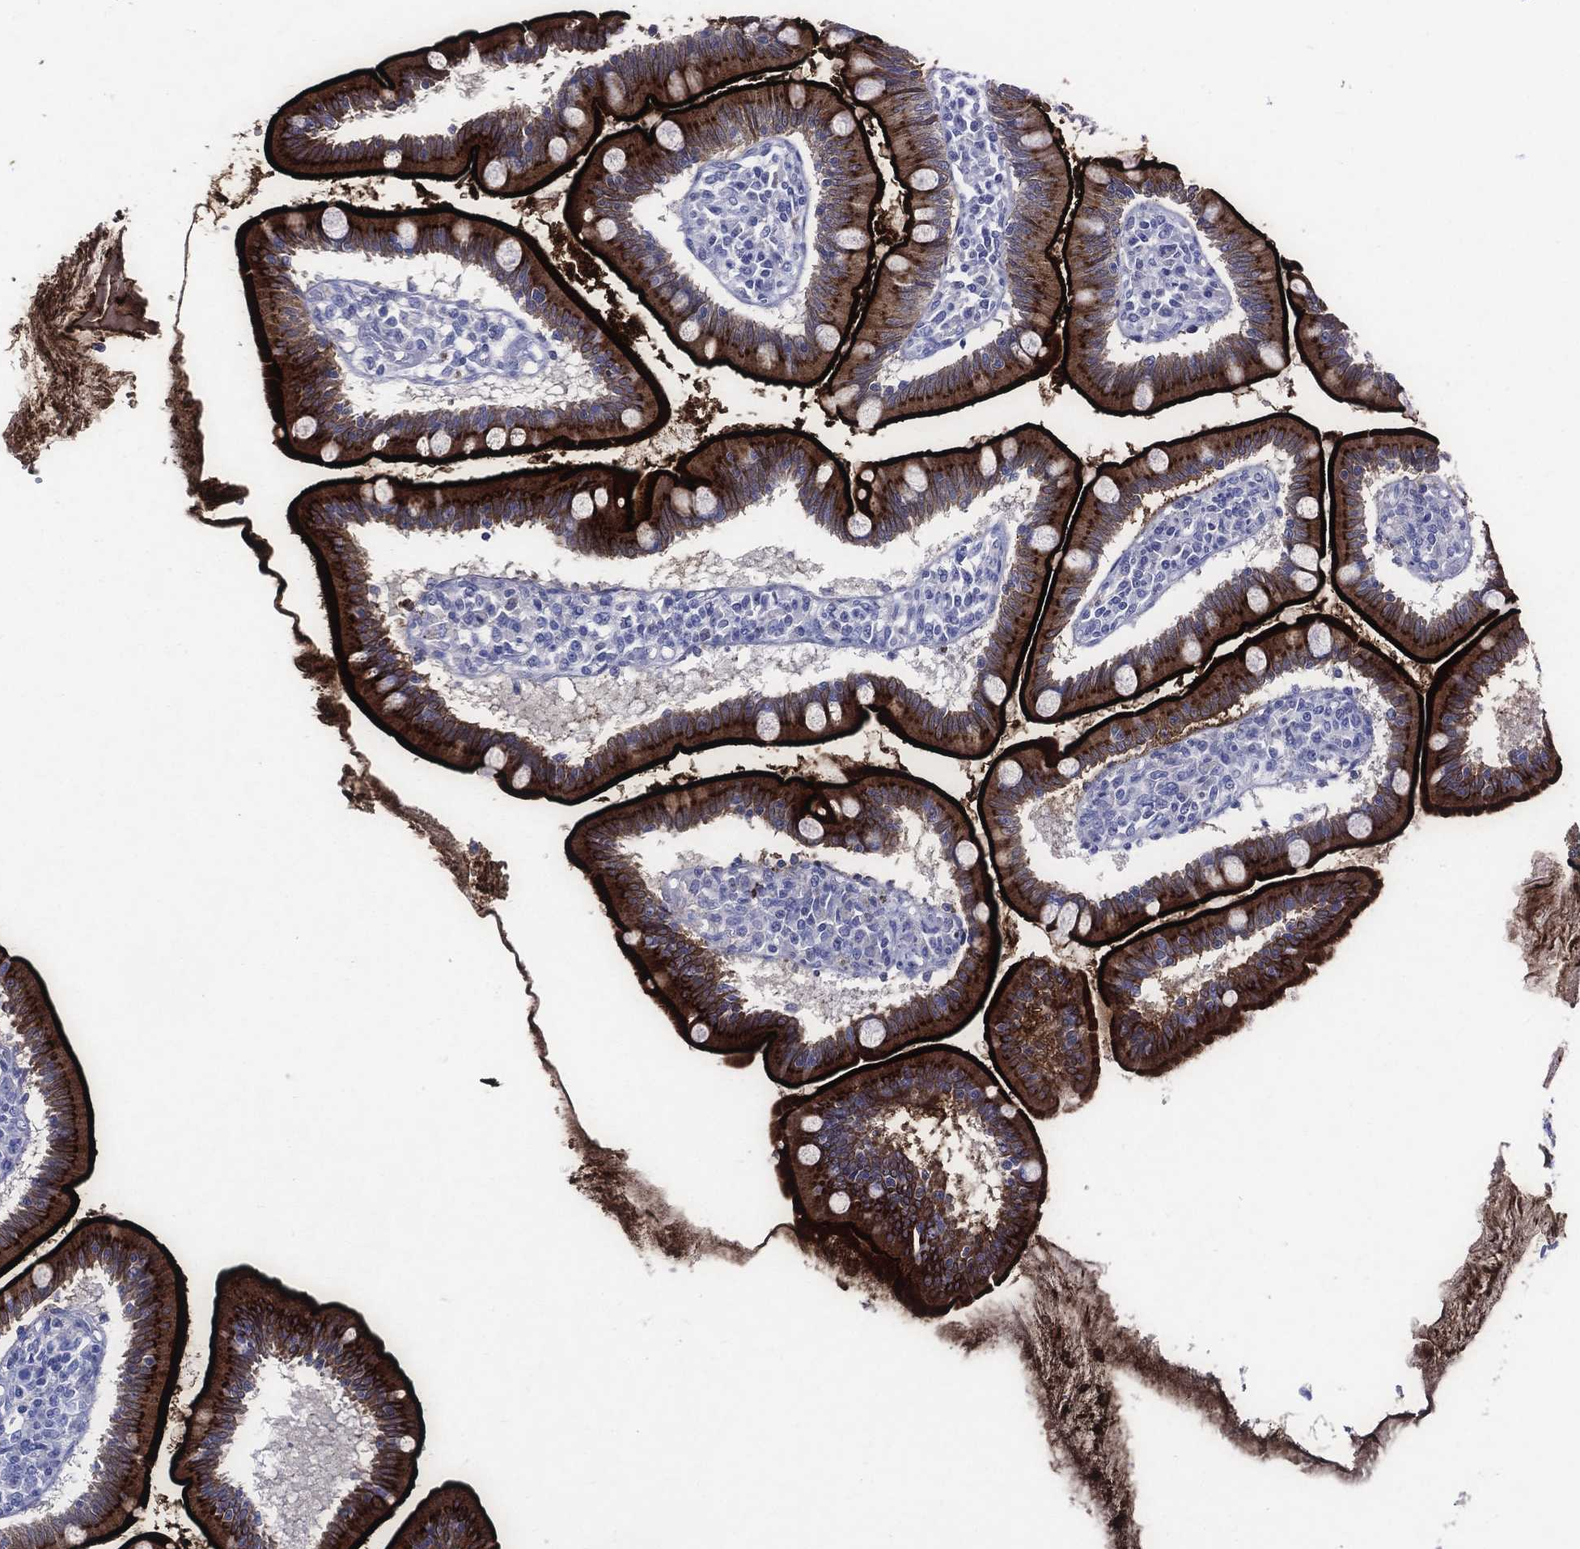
{"staining": {"intensity": "strong", "quantity": "25%-75%", "location": "cytoplasmic/membranous"}, "tissue": "small intestine", "cell_type": "Glandular cells", "image_type": "normal", "snomed": [{"axis": "morphology", "description": "Normal tissue, NOS"}, {"axis": "topography", "description": "Small intestine"}], "caption": "Strong cytoplasmic/membranous protein expression is present in about 25%-75% of glandular cells in small intestine.", "gene": "ACE2", "patient": {"sex": "male", "age": 88}}